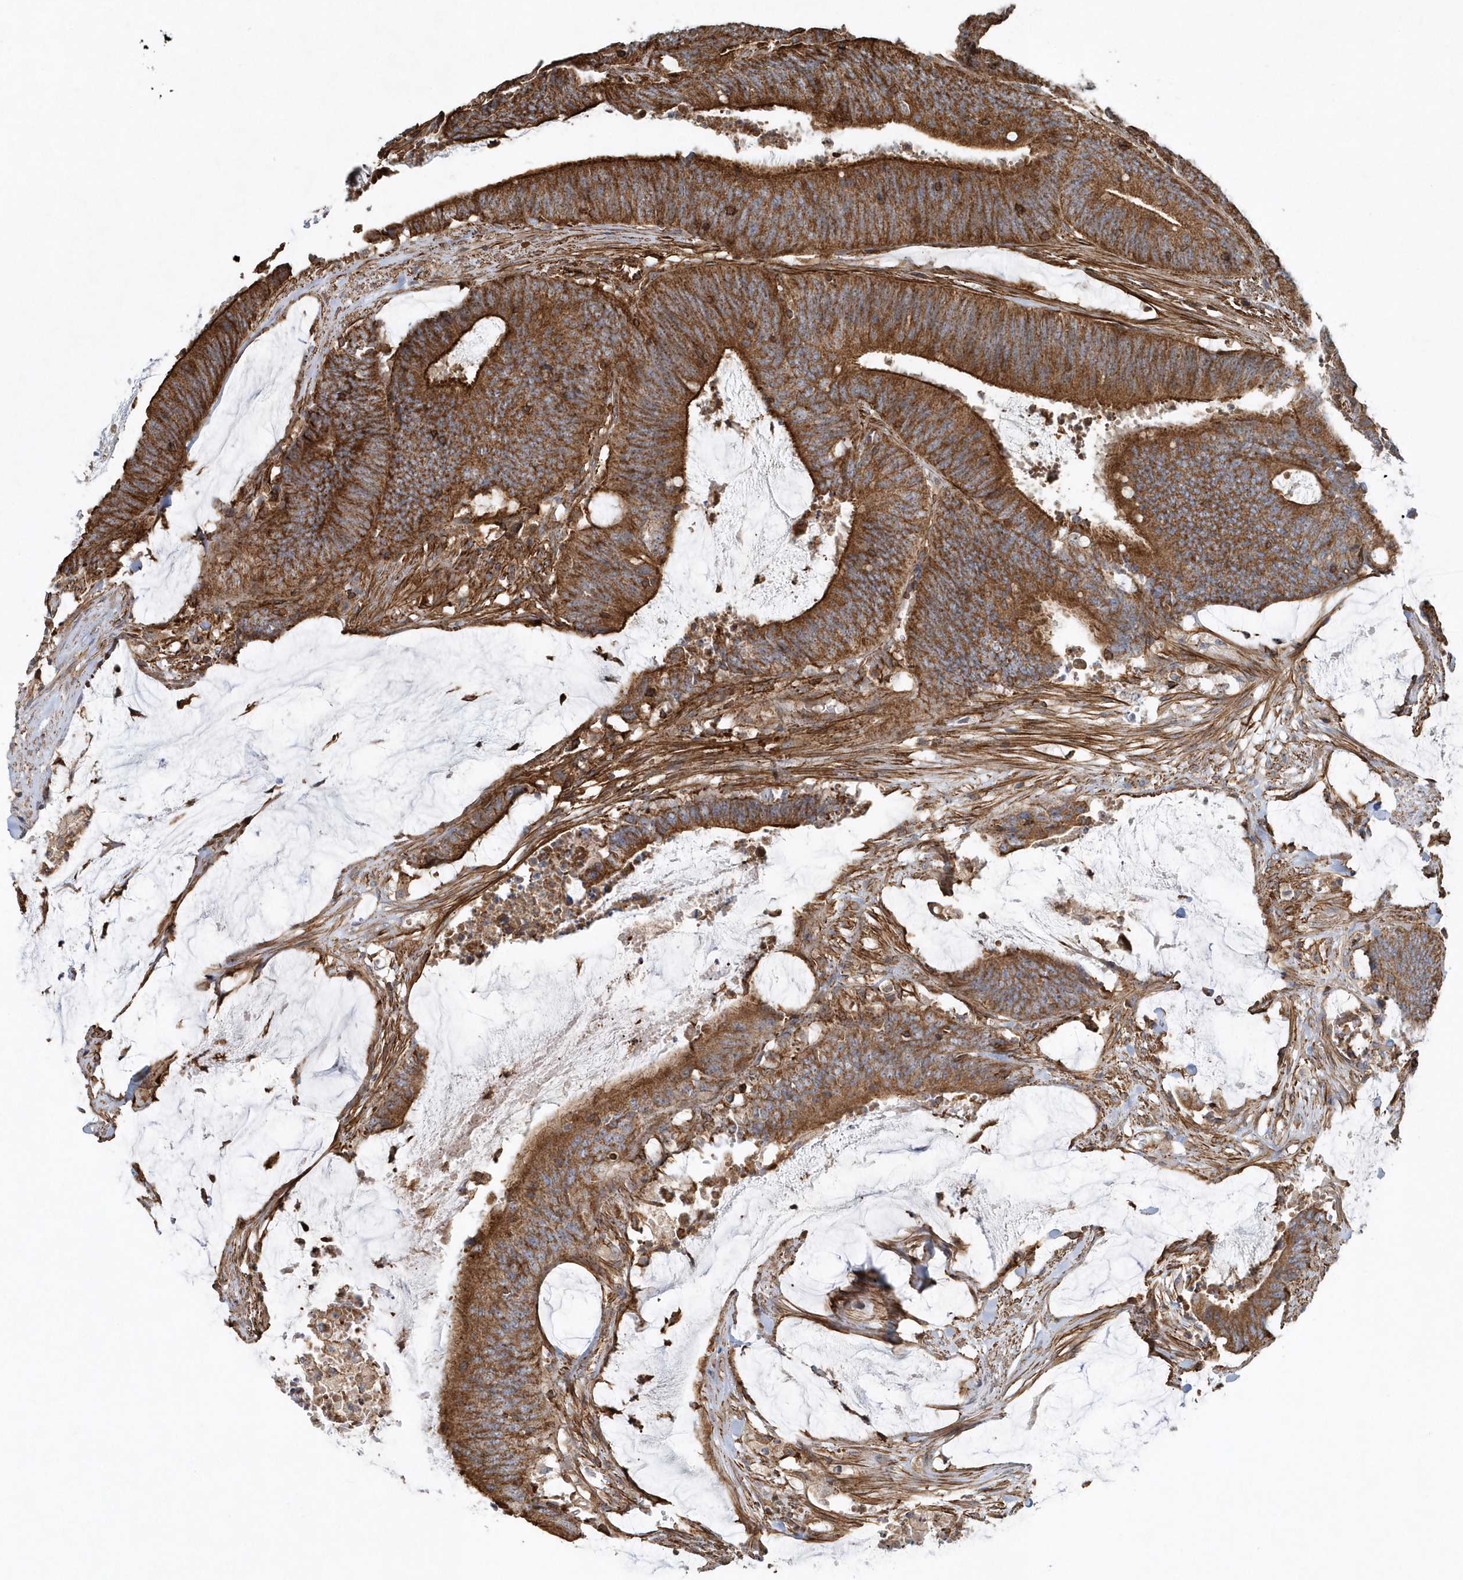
{"staining": {"intensity": "strong", "quantity": ">75%", "location": "cytoplasmic/membranous"}, "tissue": "colorectal cancer", "cell_type": "Tumor cells", "image_type": "cancer", "snomed": [{"axis": "morphology", "description": "Adenocarcinoma, NOS"}, {"axis": "topography", "description": "Rectum"}], "caption": "Protein analysis of colorectal cancer (adenocarcinoma) tissue demonstrates strong cytoplasmic/membranous expression in approximately >75% of tumor cells.", "gene": "MMUT", "patient": {"sex": "female", "age": 66}}